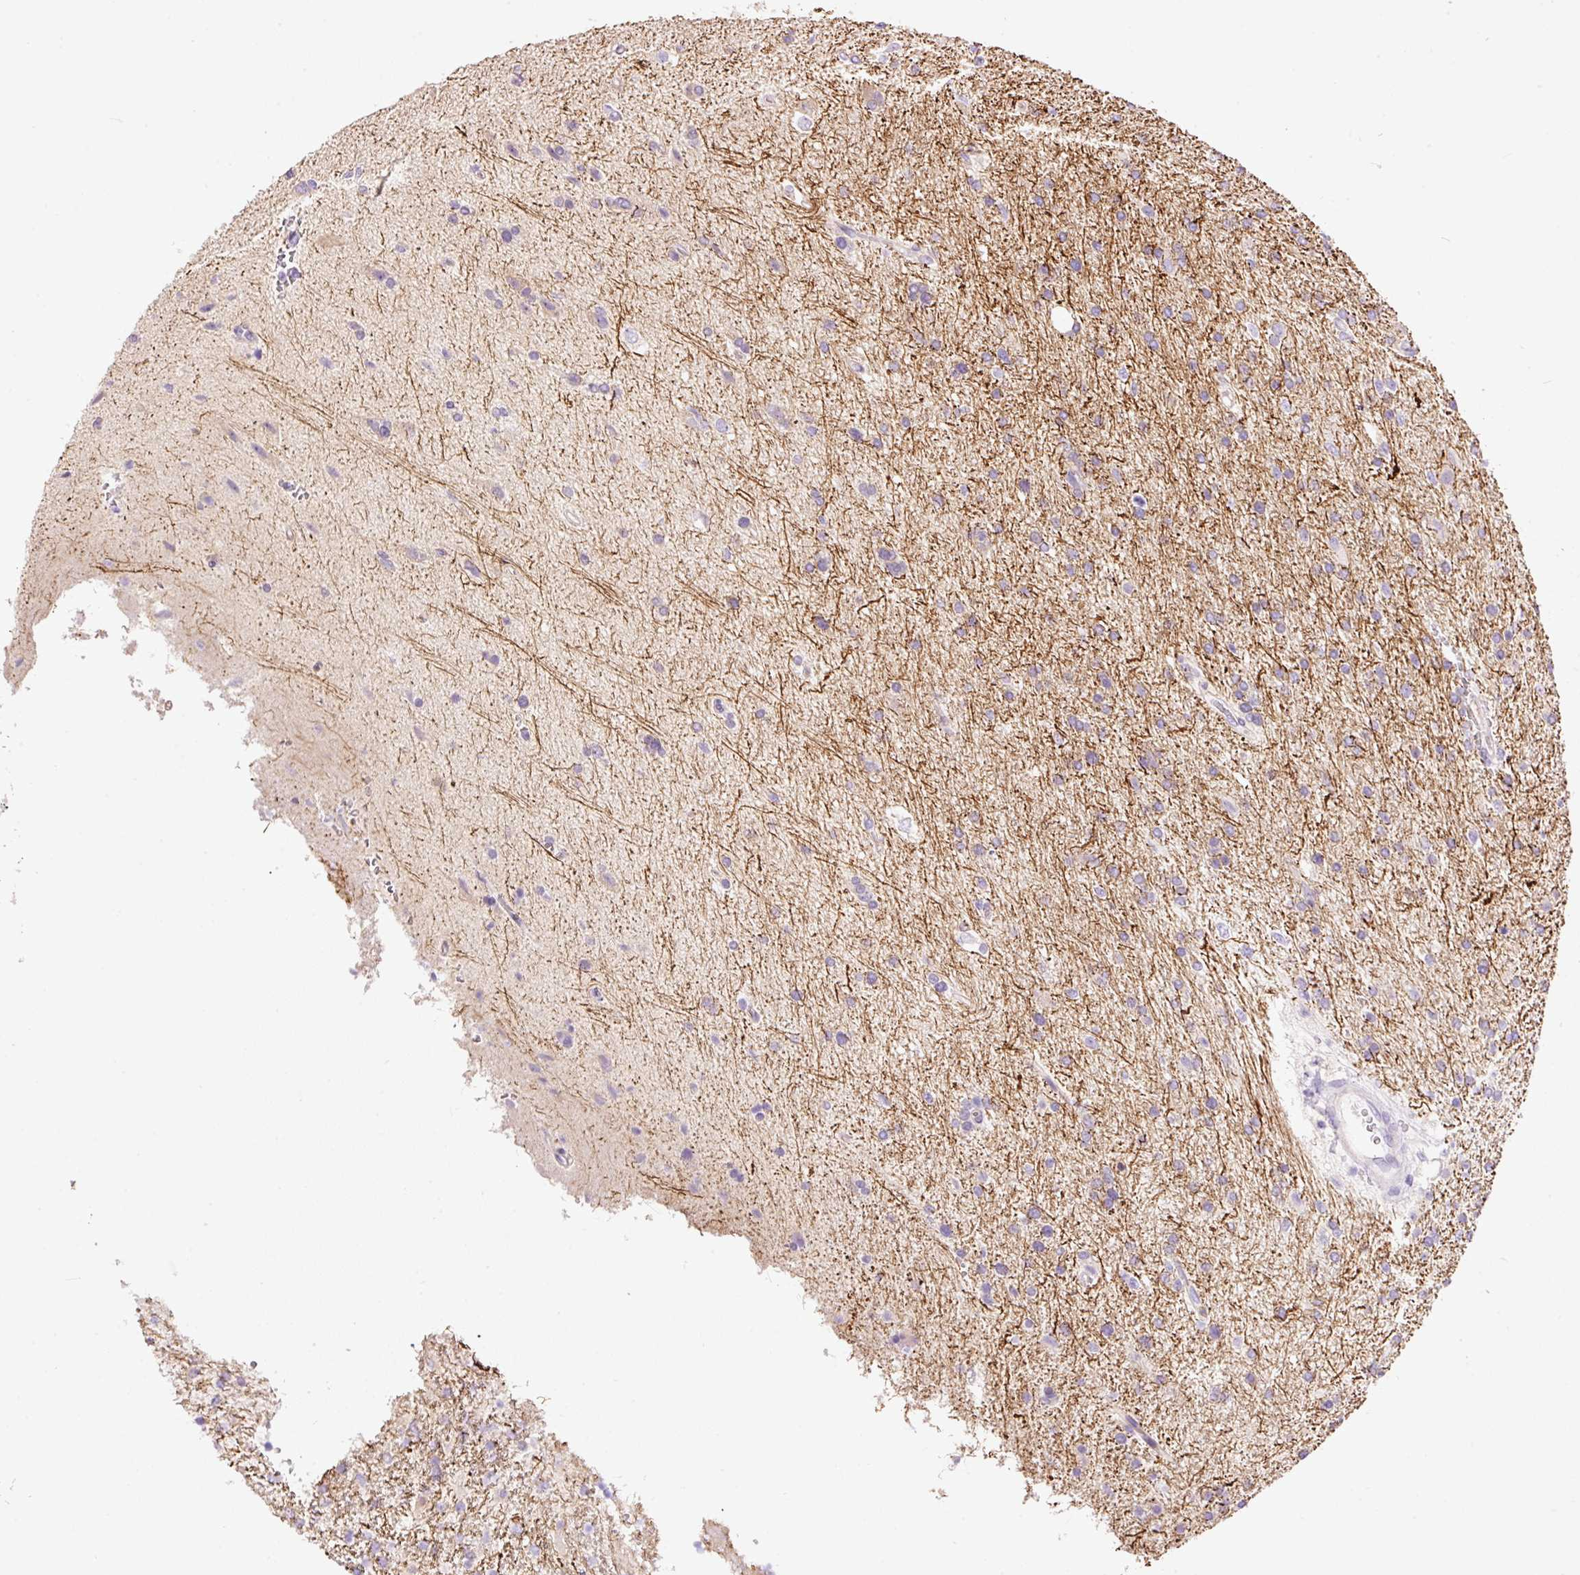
{"staining": {"intensity": "negative", "quantity": "none", "location": "none"}, "tissue": "glioma", "cell_type": "Tumor cells", "image_type": "cancer", "snomed": [{"axis": "morphology", "description": "Glioma, malignant, High grade"}, {"axis": "topography", "description": "Brain"}], "caption": "A photomicrograph of human glioma is negative for staining in tumor cells.", "gene": "DOK6", "patient": {"sex": "male", "age": 56}}